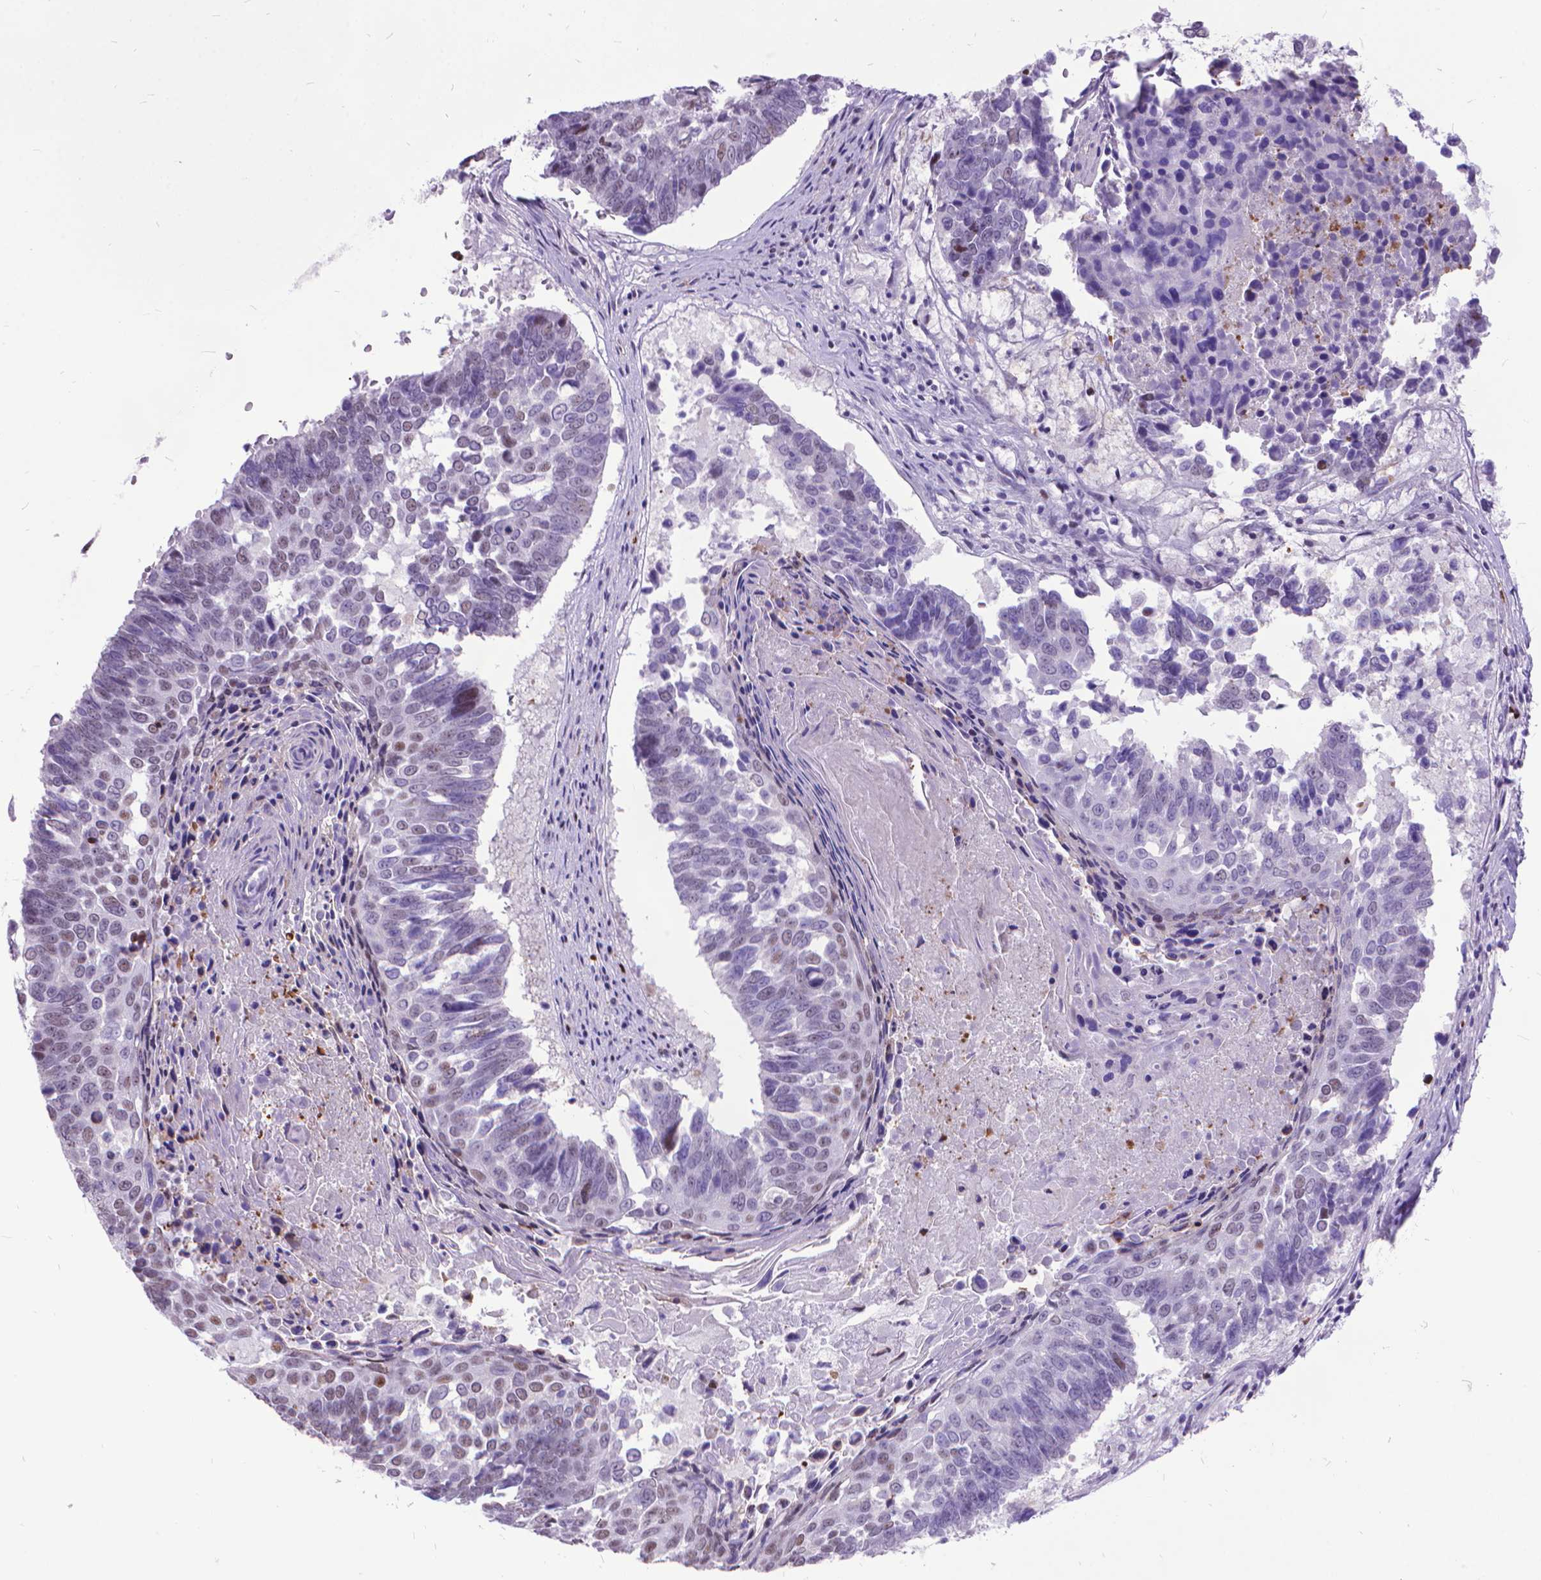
{"staining": {"intensity": "negative", "quantity": "none", "location": "none"}, "tissue": "lung cancer", "cell_type": "Tumor cells", "image_type": "cancer", "snomed": [{"axis": "morphology", "description": "Squamous cell carcinoma, NOS"}, {"axis": "topography", "description": "Lung"}], "caption": "Immunohistochemistry of lung squamous cell carcinoma shows no positivity in tumor cells.", "gene": "POLE4", "patient": {"sex": "male", "age": 73}}